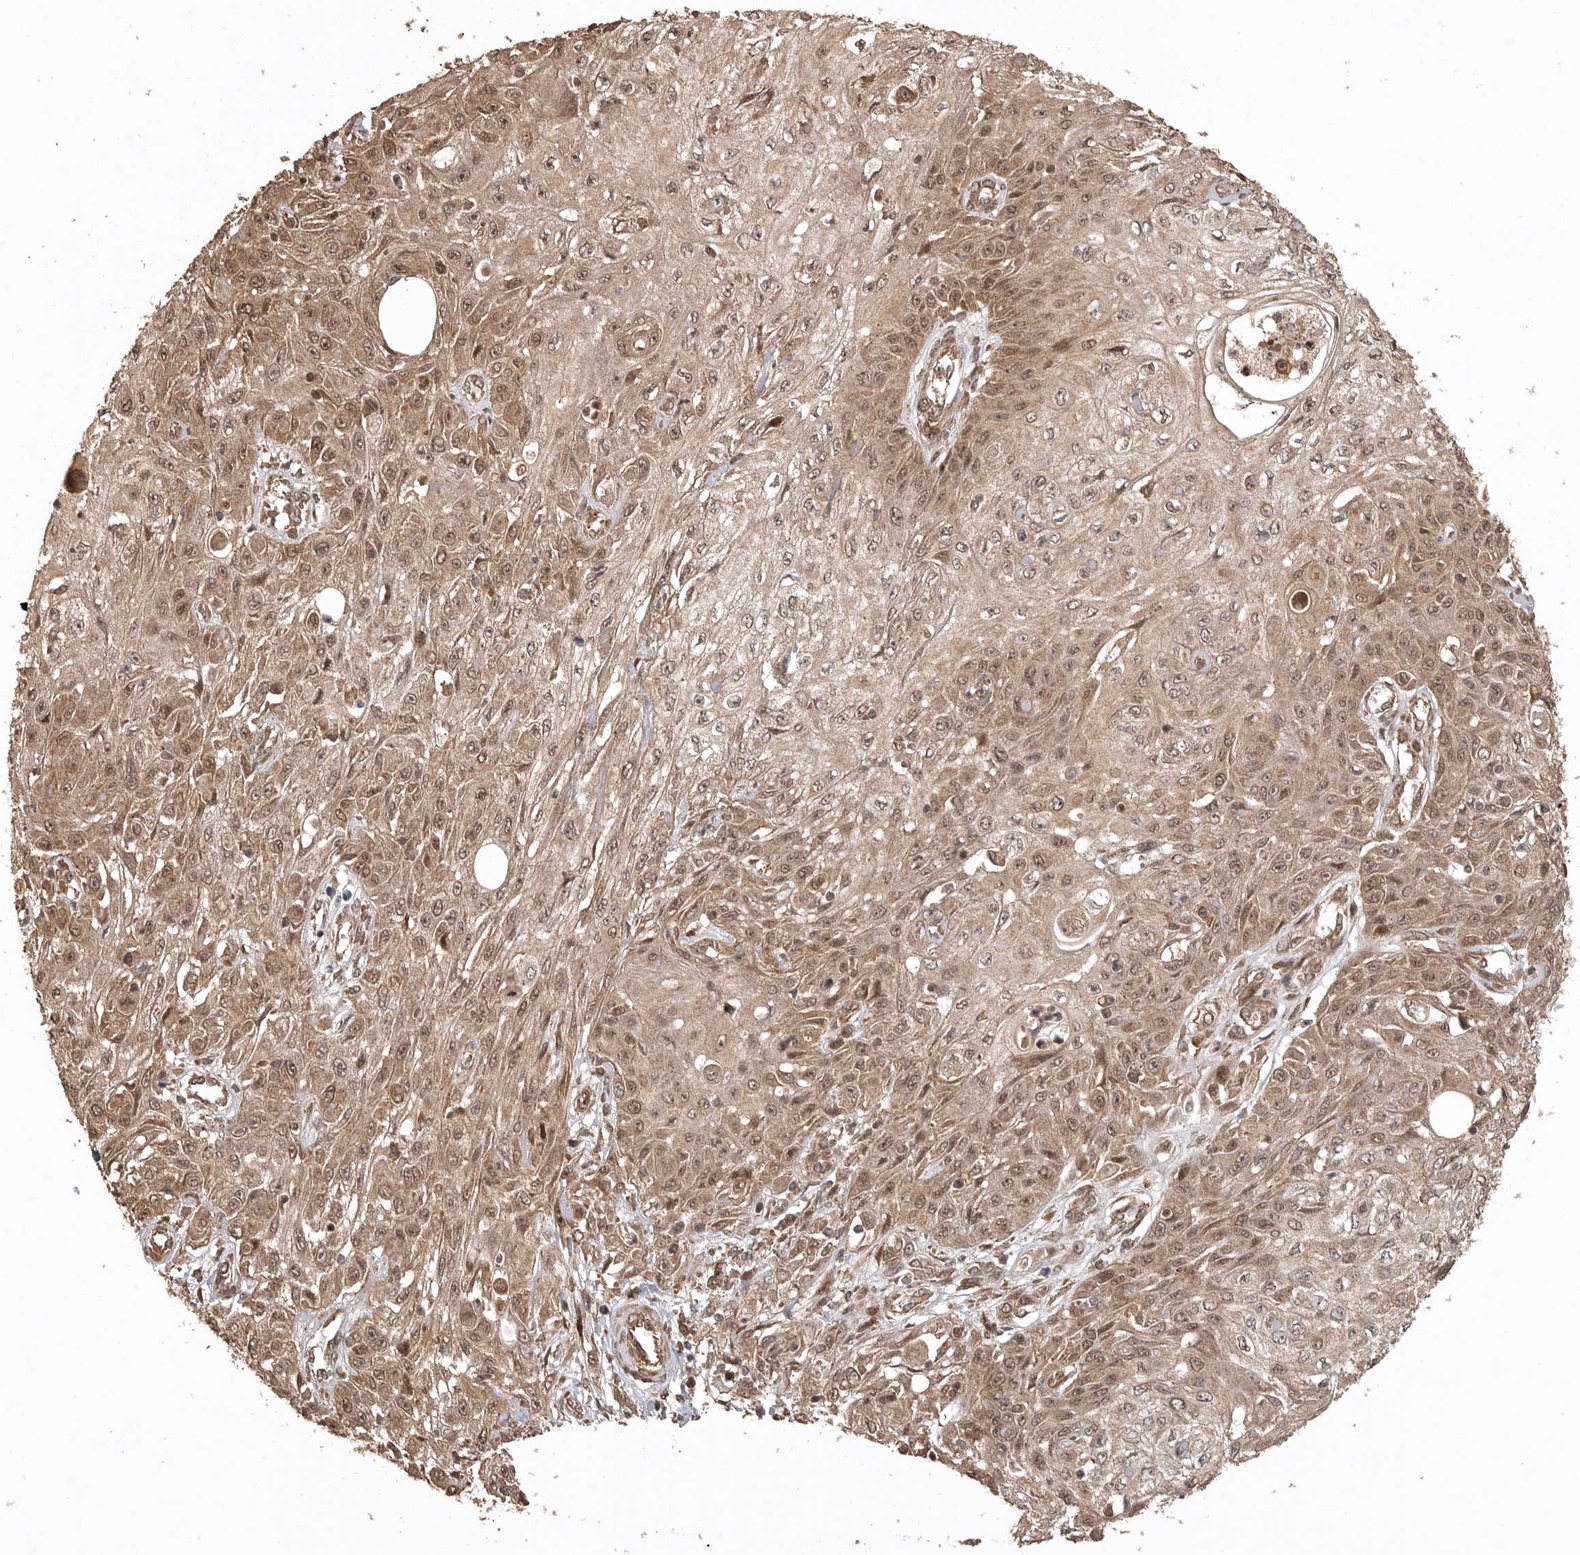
{"staining": {"intensity": "moderate", "quantity": ">75%", "location": "cytoplasmic/membranous,nuclear"}, "tissue": "skin cancer", "cell_type": "Tumor cells", "image_type": "cancer", "snomed": [{"axis": "morphology", "description": "Squamous cell carcinoma, NOS"}, {"axis": "morphology", "description": "Squamous cell carcinoma, metastatic, NOS"}, {"axis": "topography", "description": "Skin"}, {"axis": "topography", "description": "Lymph node"}], "caption": "An immunohistochemistry photomicrograph of neoplastic tissue is shown. Protein staining in brown labels moderate cytoplasmic/membranous and nuclear positivity in squamous cell carcinoma (skin) within tumor cells.", "gene": "BOC", "patient": {"sex": "male", "age": 75}}